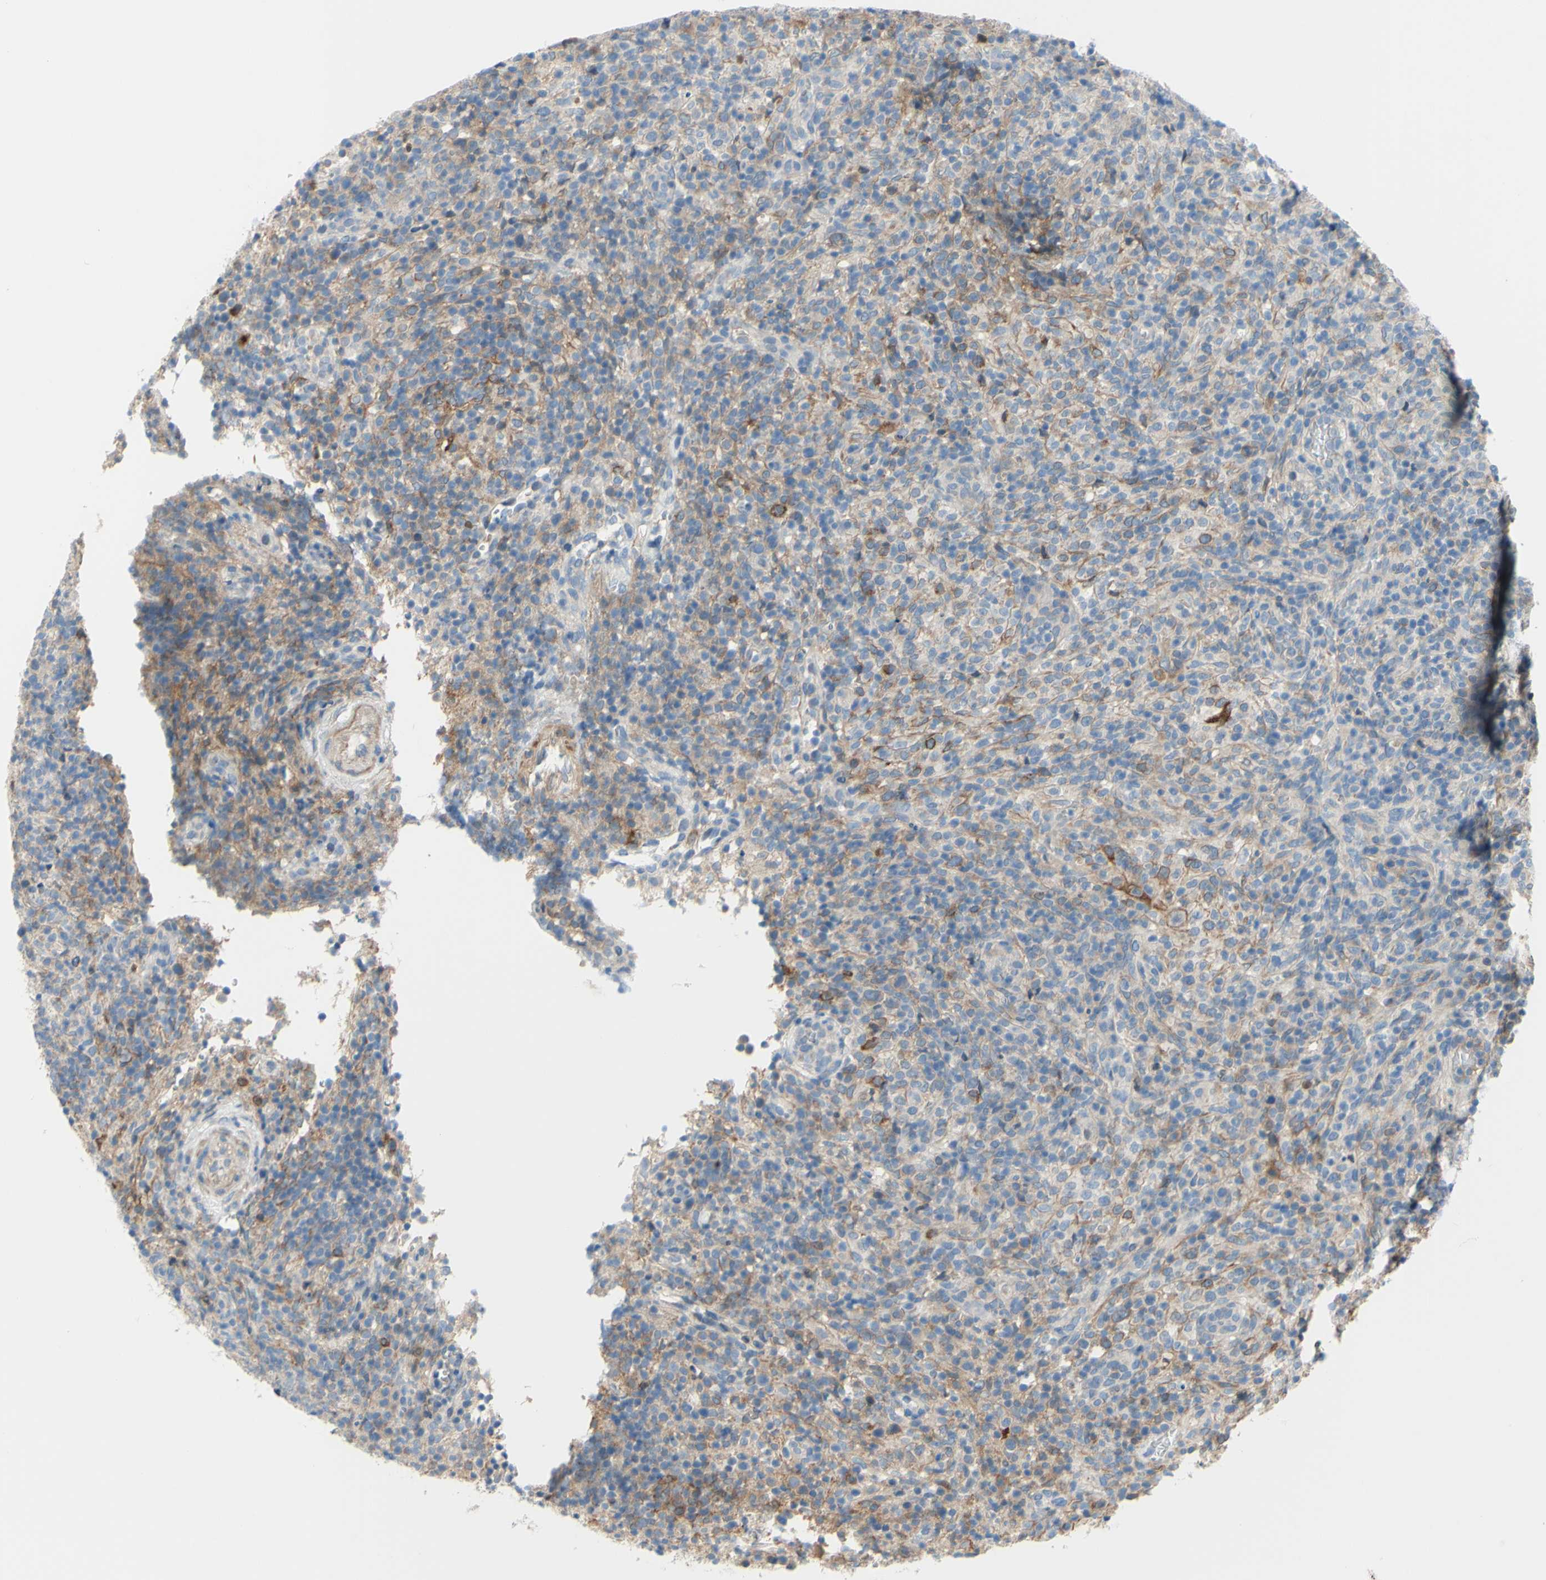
{"staining": {"intensity": "moderate", "quantity": "<25%", "location": "cytoplasmic/membranous"}, "tissue": "lymphoma", "cell_type": "Tumor cells", "image_type": "cancer", "snomed": [{"axis": "morphology", "description": "Malignant lymphoma, non-Hodgkin's type, High grade"}, {"axis": "topography", "description": "Lymph node"}], "caption": "This is an image of IHC staining of lymphoma, which shows moderate positivity in the cytoplasmic/membranous of tumor cells.", "gene": "FDFT1", "patient": {"sex": "female", "age": 76}}